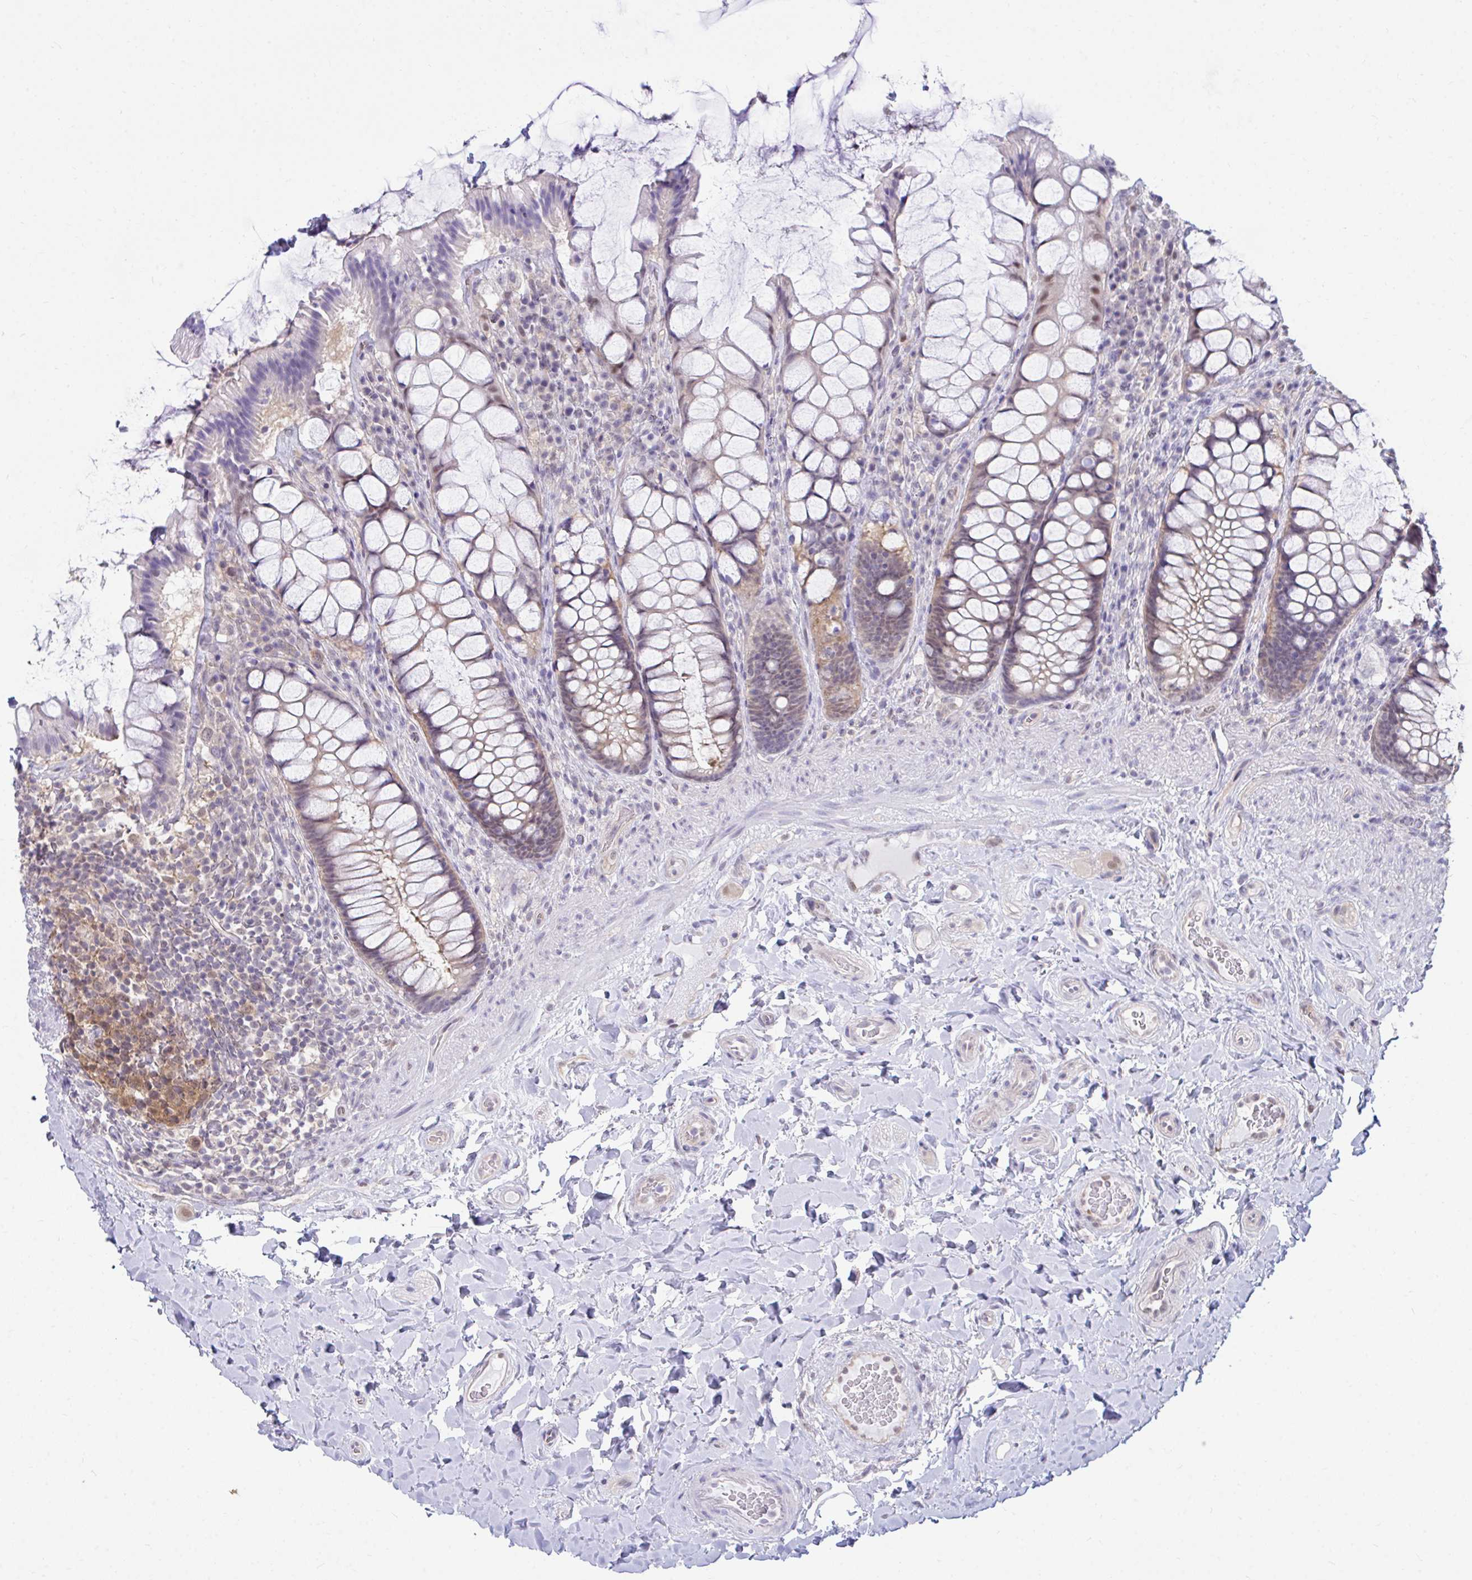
{"staining": {"intensity": "weak", "quantity": "25%-75%", "location": "cytoplasmic/membranous,nuclear"}, "tissue": "rectum", "cell_type": "Glandular cells", "image_type": "normal", "snomed": [{"axis": "morphology", "description": "Normal tissue, NOS"}, {"axis": "topography", "description": "Rectum"}], "caption": "Protein staining of unremarkable rectum displays weak cytoplasmic/membranous,nuclear staining in approximately 25%-75% of glandular cells.", "gene": "CSE1L", "patient": {"sex": "female", "age": 58}}